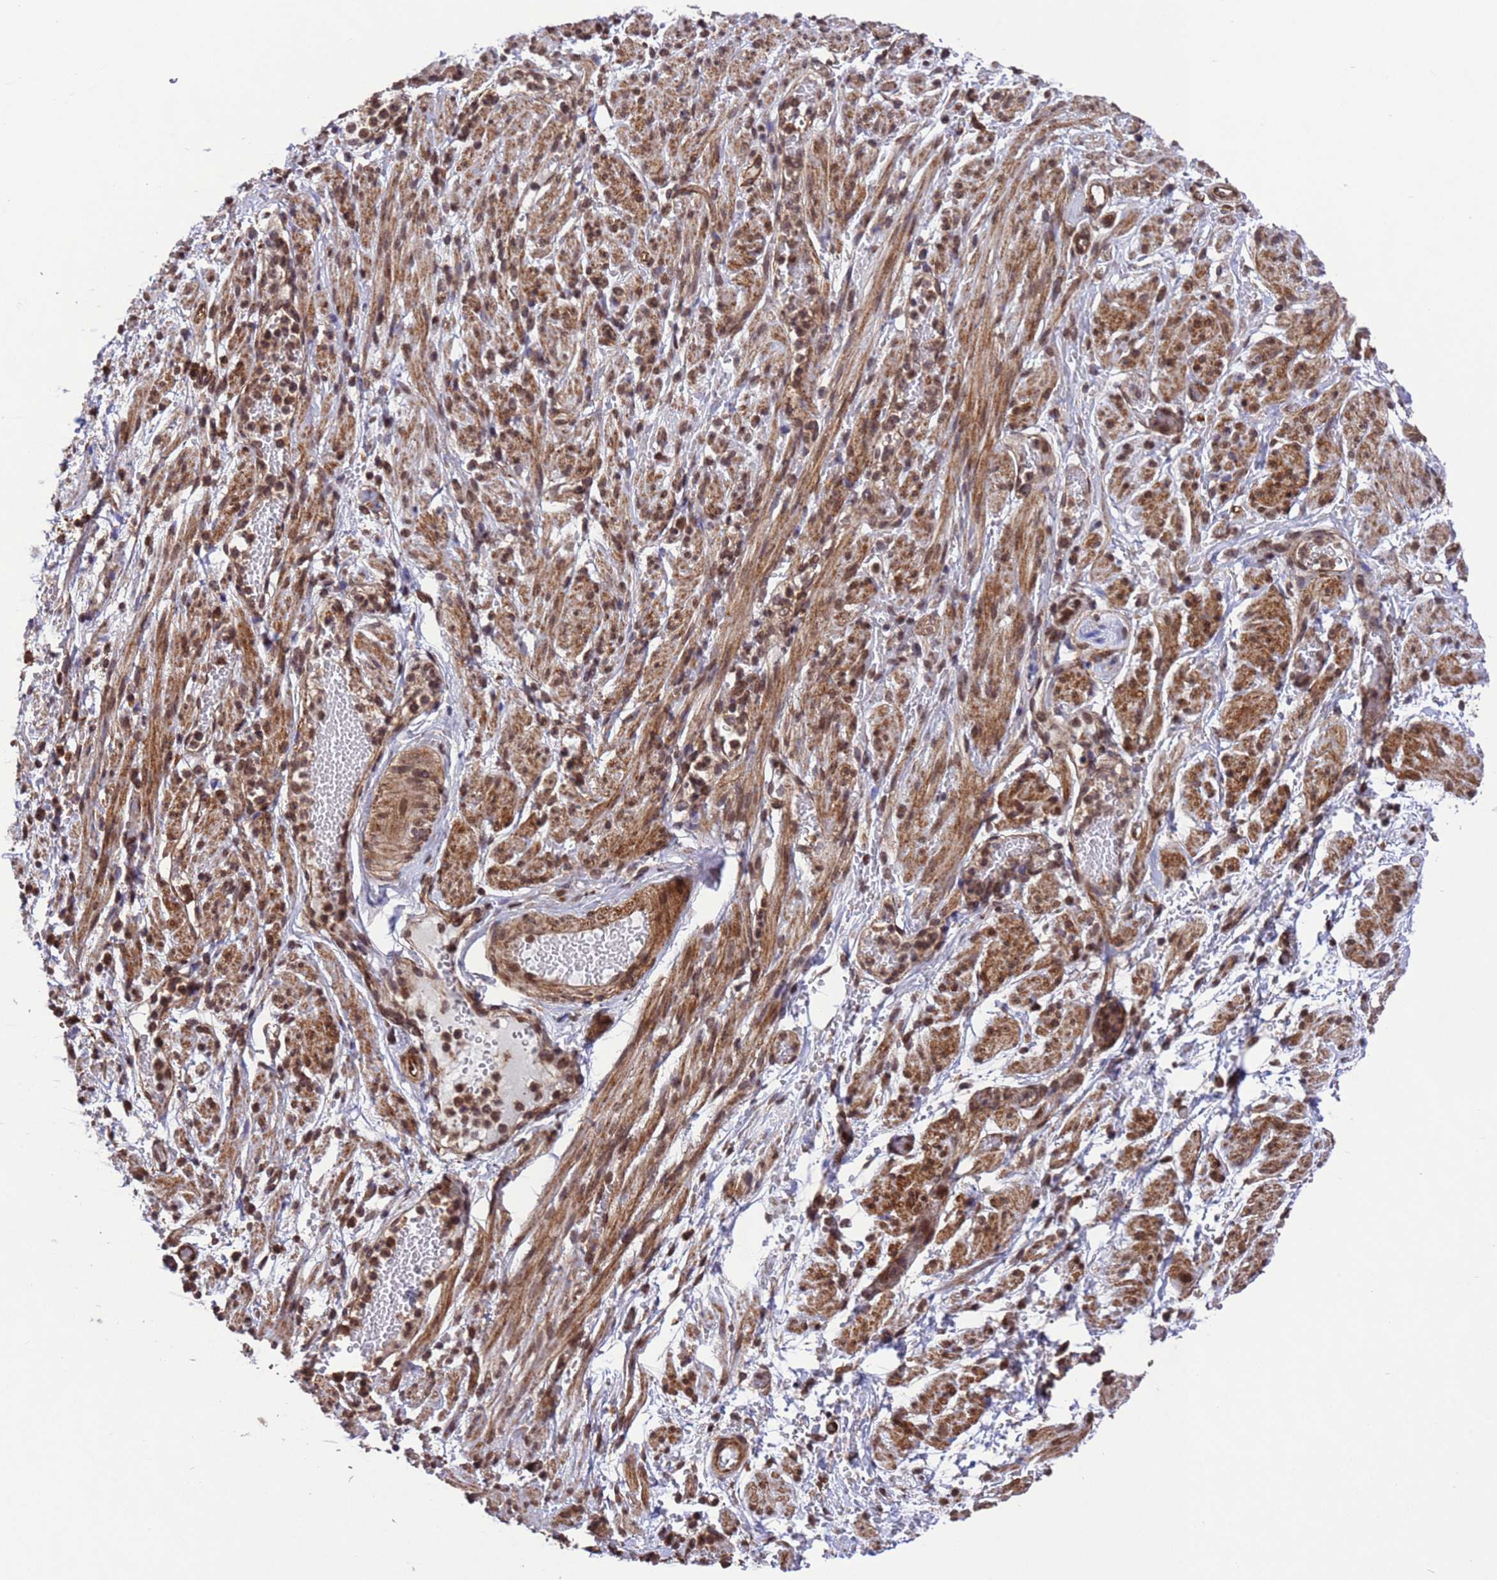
{"staining": {"intensity": "moderate", "quantity": ">75%", "location": "nuclear"}, "tissue": "adipose tissue", "cell_type": "Adipocytes", "image_type": "normal", "snomed": [{"axis": "morphology", "description": "Normal tissue, NOS"}, {"axis": "topography", "description": "Smooth muscle"}, {"axis": "topography", "description": "Peripheral nerve tissue"}], "caption": "Normal adipose tissue shows moderate nuclear expression in approximately >75% of adipocytes, visualized by immunohistochemistry. The staining is performed using DAB (3,3'-diaminobenzidine) brown chromogen to label protein expression. The nuclei are counter-stained blue using hematoxylin.", "gene": "VSTM4", "patient": {"sex": "female", "age": 39}}